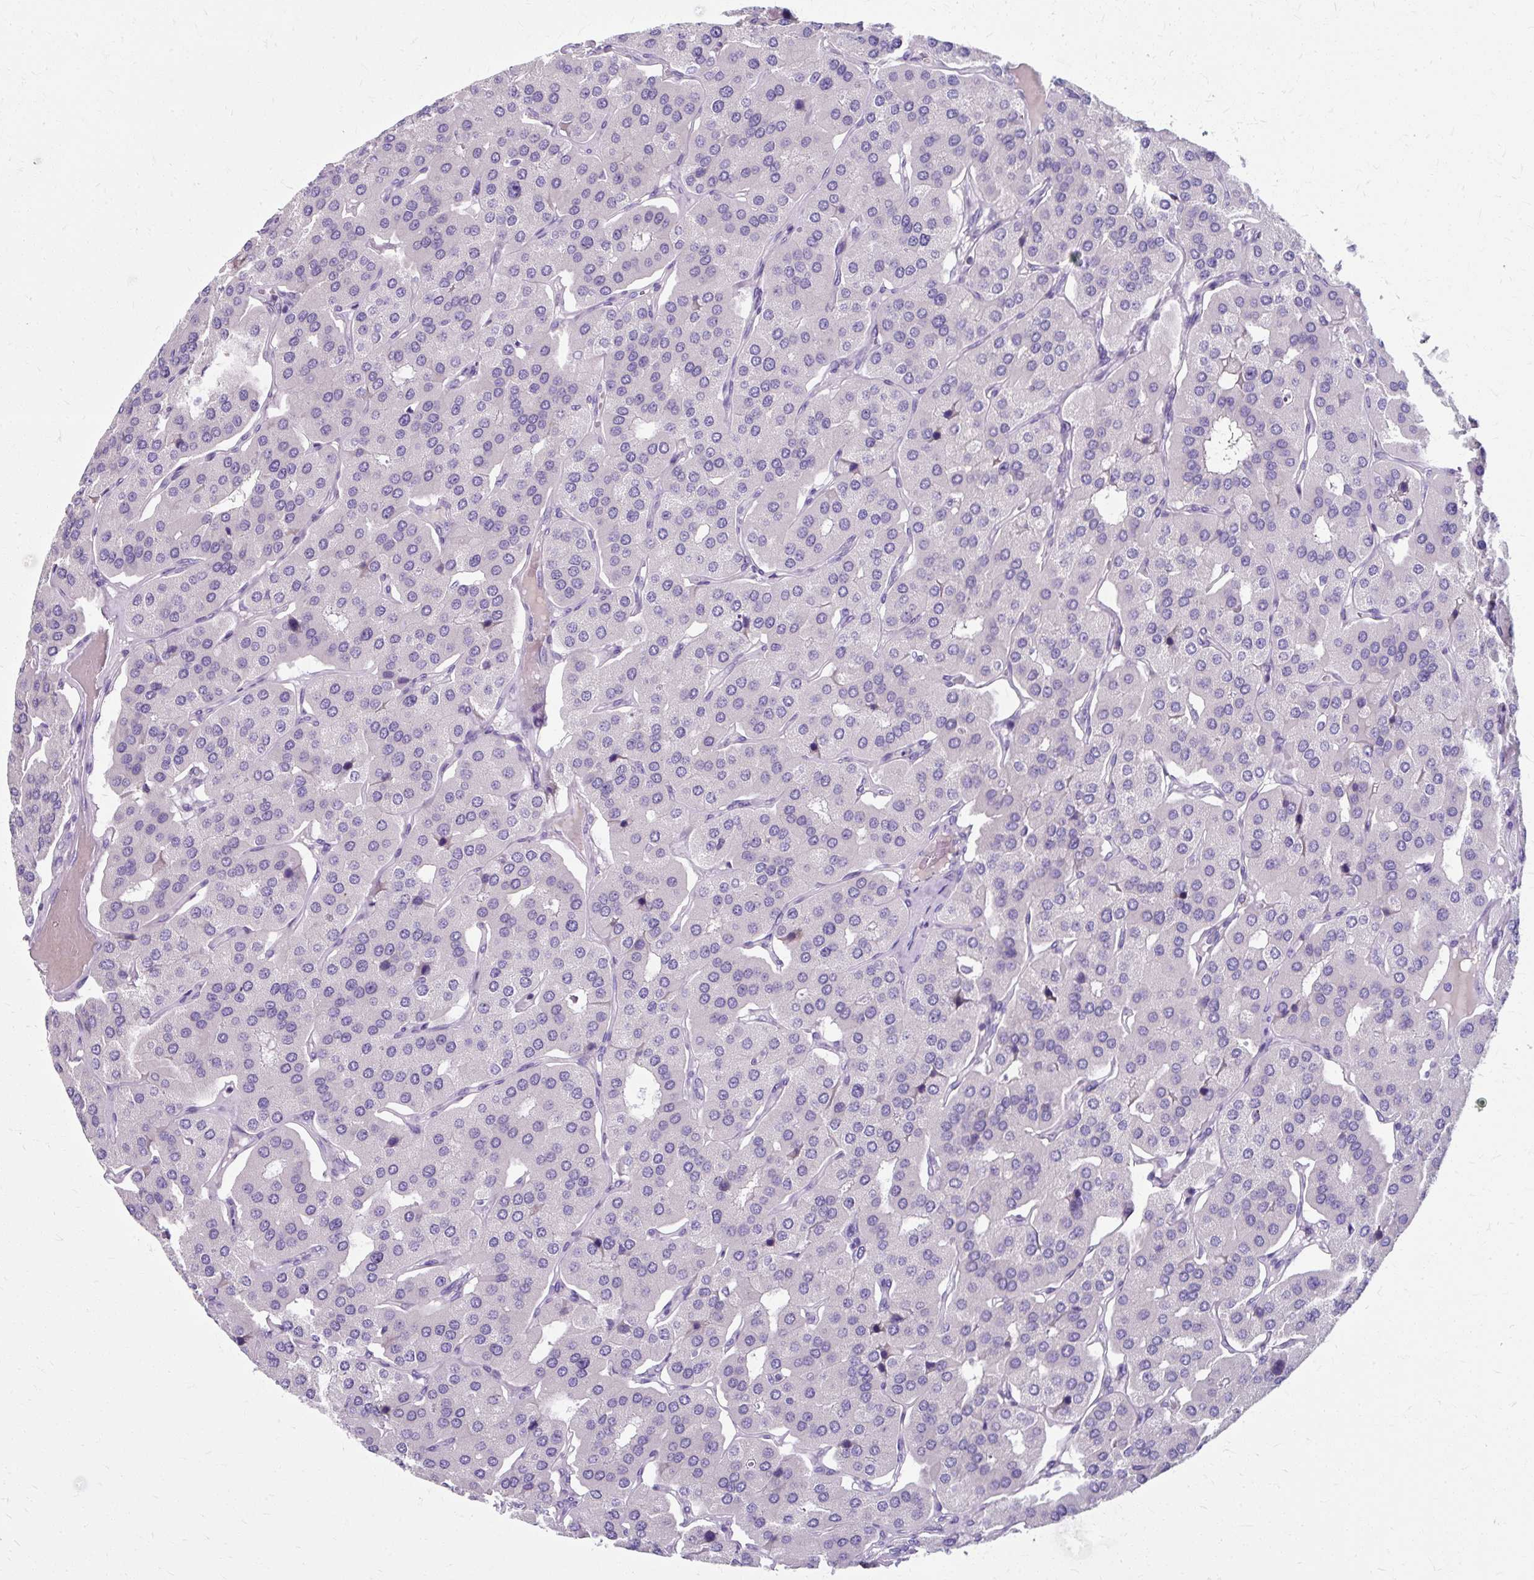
{"staining": {"intensity": "negative", "quantity": "none", "location": "none"}, "tissue": "parathyroid gland", "cell_type": "Glandular cells", "image_type": "normal", "snomed": [{"axis": "morphology", "description": "Normal tissue, NOS"}, {"axis": "morphology", "description": "Adenoma, NOS"}, {"axis": "topography", "description": "Parathyroid gland"}], "caption": "A micrograph of human parathyroid gland is negative for staining in glandular cells.", "gene": "ZNF555", "patient": {"sex": "female", "age": 86}}